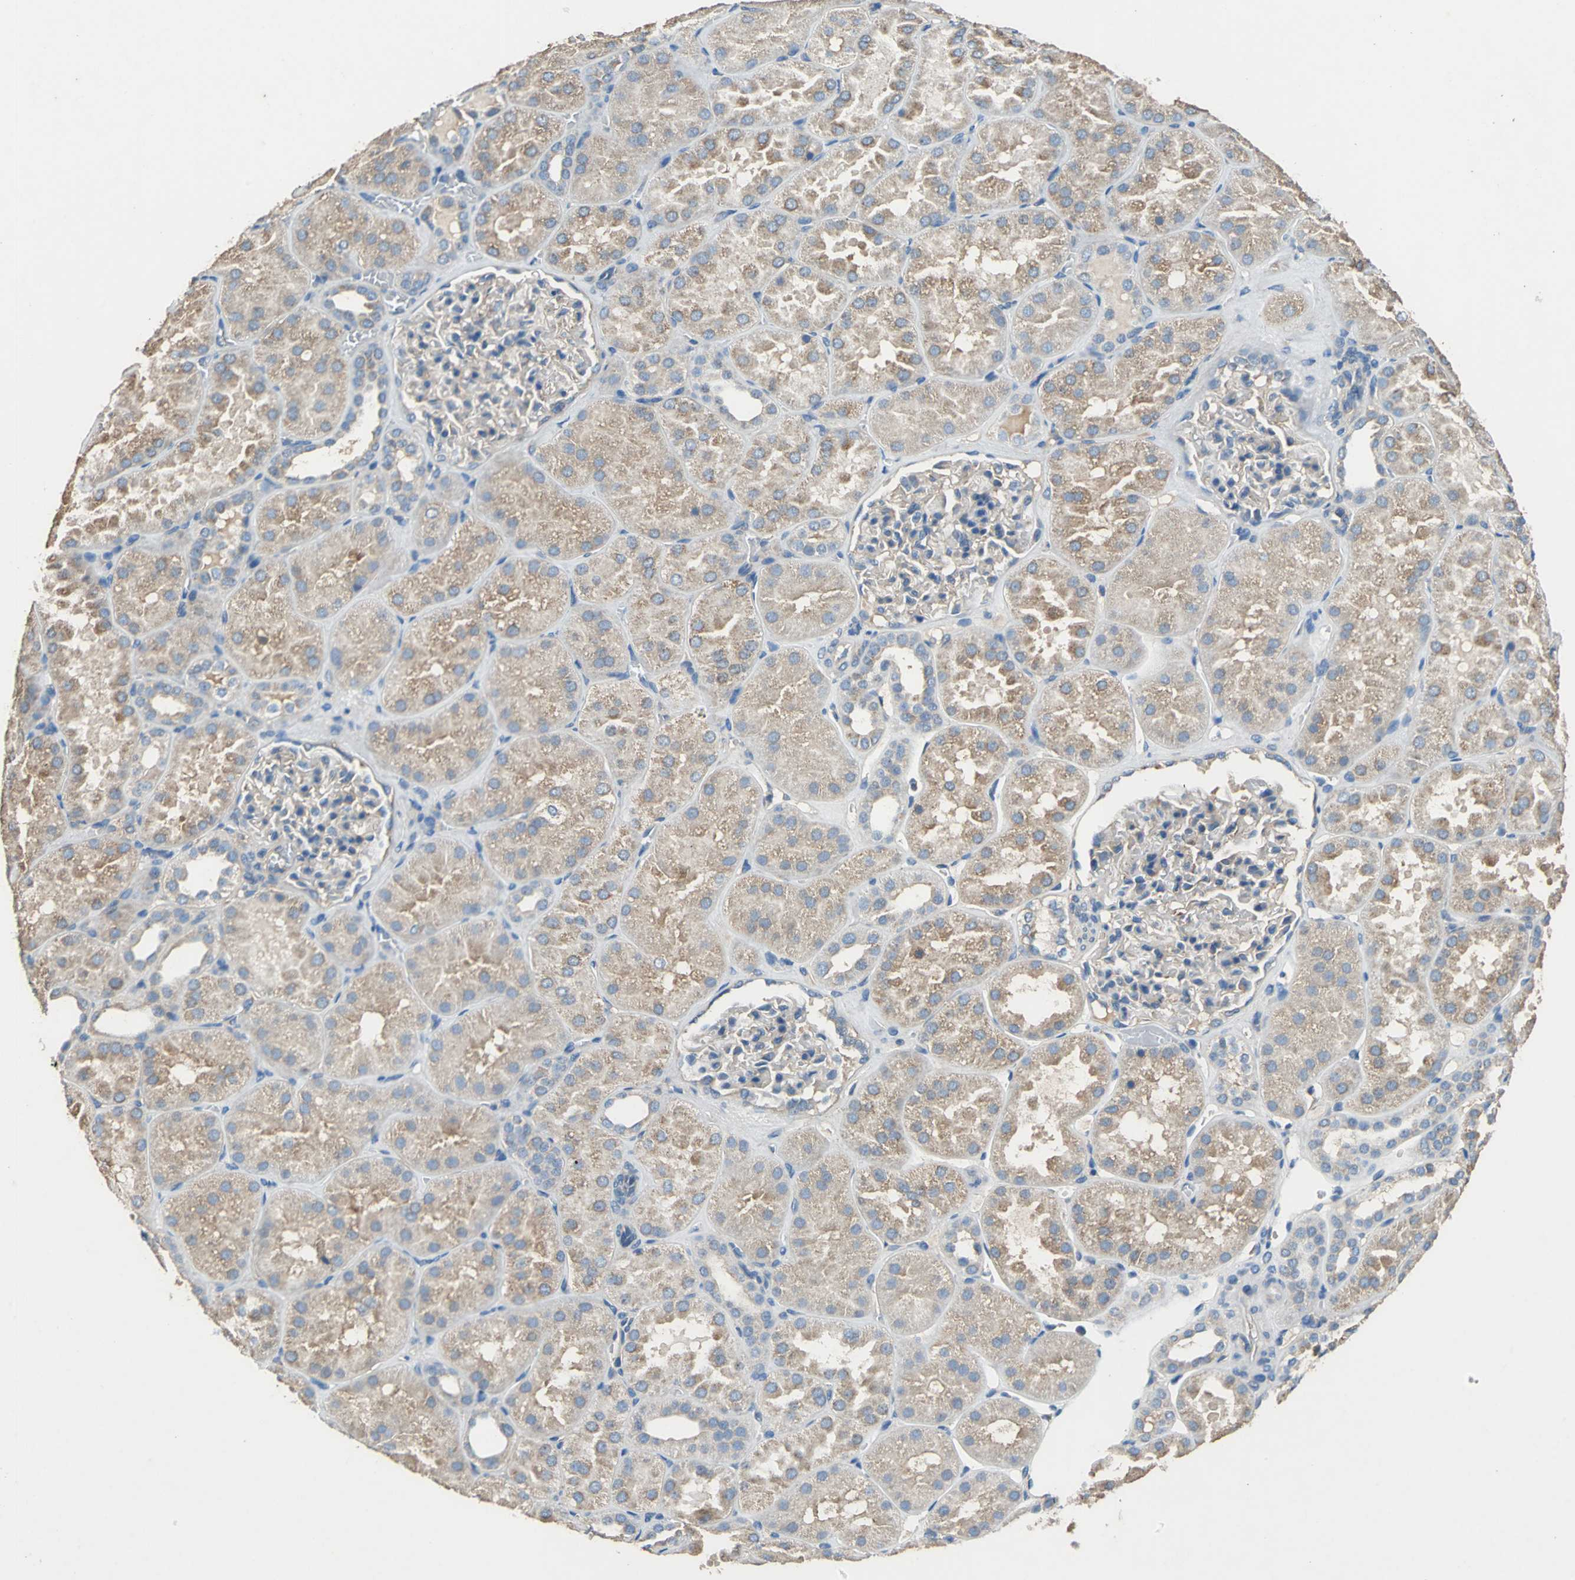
{"staining": {"intensity": "weak", "quantity": "25%-75%", "location": "cytoplasmic/membranous"}, "tissue": "kidney", "cell_type": "Cells in glomeruli", "image_type": "normal", "snomed": [{"axis": "morphology", "description": "Normal tissue, NOS"}, {"axis": "topography", "description": "Kidney"}], "caption": "Normal kidney was stained to show a protein in brown. There is low levels of weak cytoplasmic/membranous staining in approximately 25%-75% of cells in glomeruli.", "gene": "HEPH", "patient": {"sex": "male", "age": 28}}